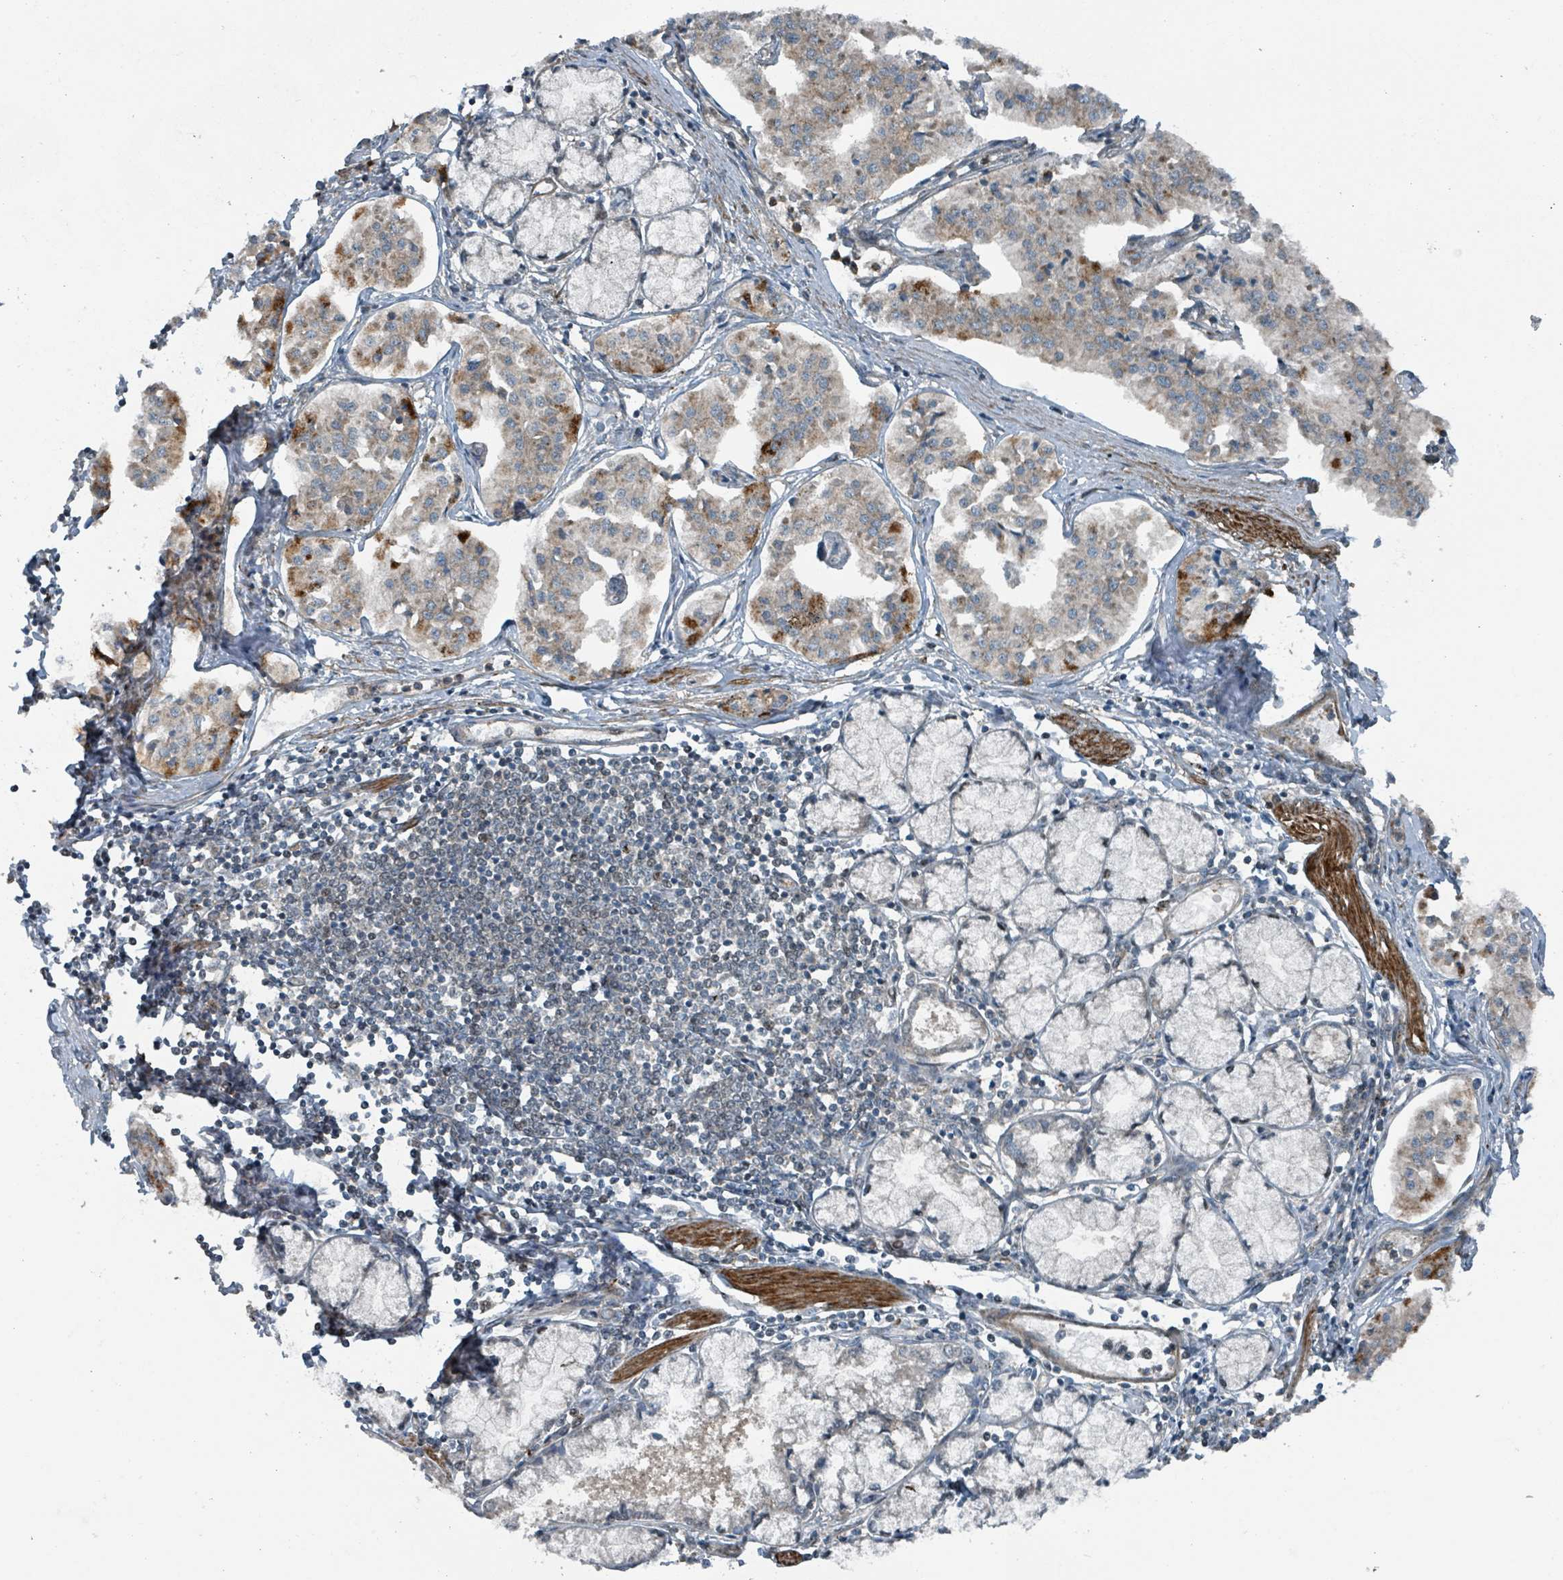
{"staining": {"intensity": "moderate", "quantity": "25%-75%", "location": "cytoplasmic/membranous"}, "tissue": "pancreatic cancer", "cell_type": "Tumor cells", "image_type": "cancer", "snomed": [{"axis": "morphology", "description": "Adenocarcinoma, NOS"}, {"axis": "topography", "description": "Pancreas"}], "caption": "This is a photomicrograph of immunohistochemistry staining of pancreatic cancer (adenocarcinoma), which shows moderate expression in the cytoplasmic/membranous of tumor cells.", "gene": "RHPN2", "patient": {"sex": "female", "age": 50}}